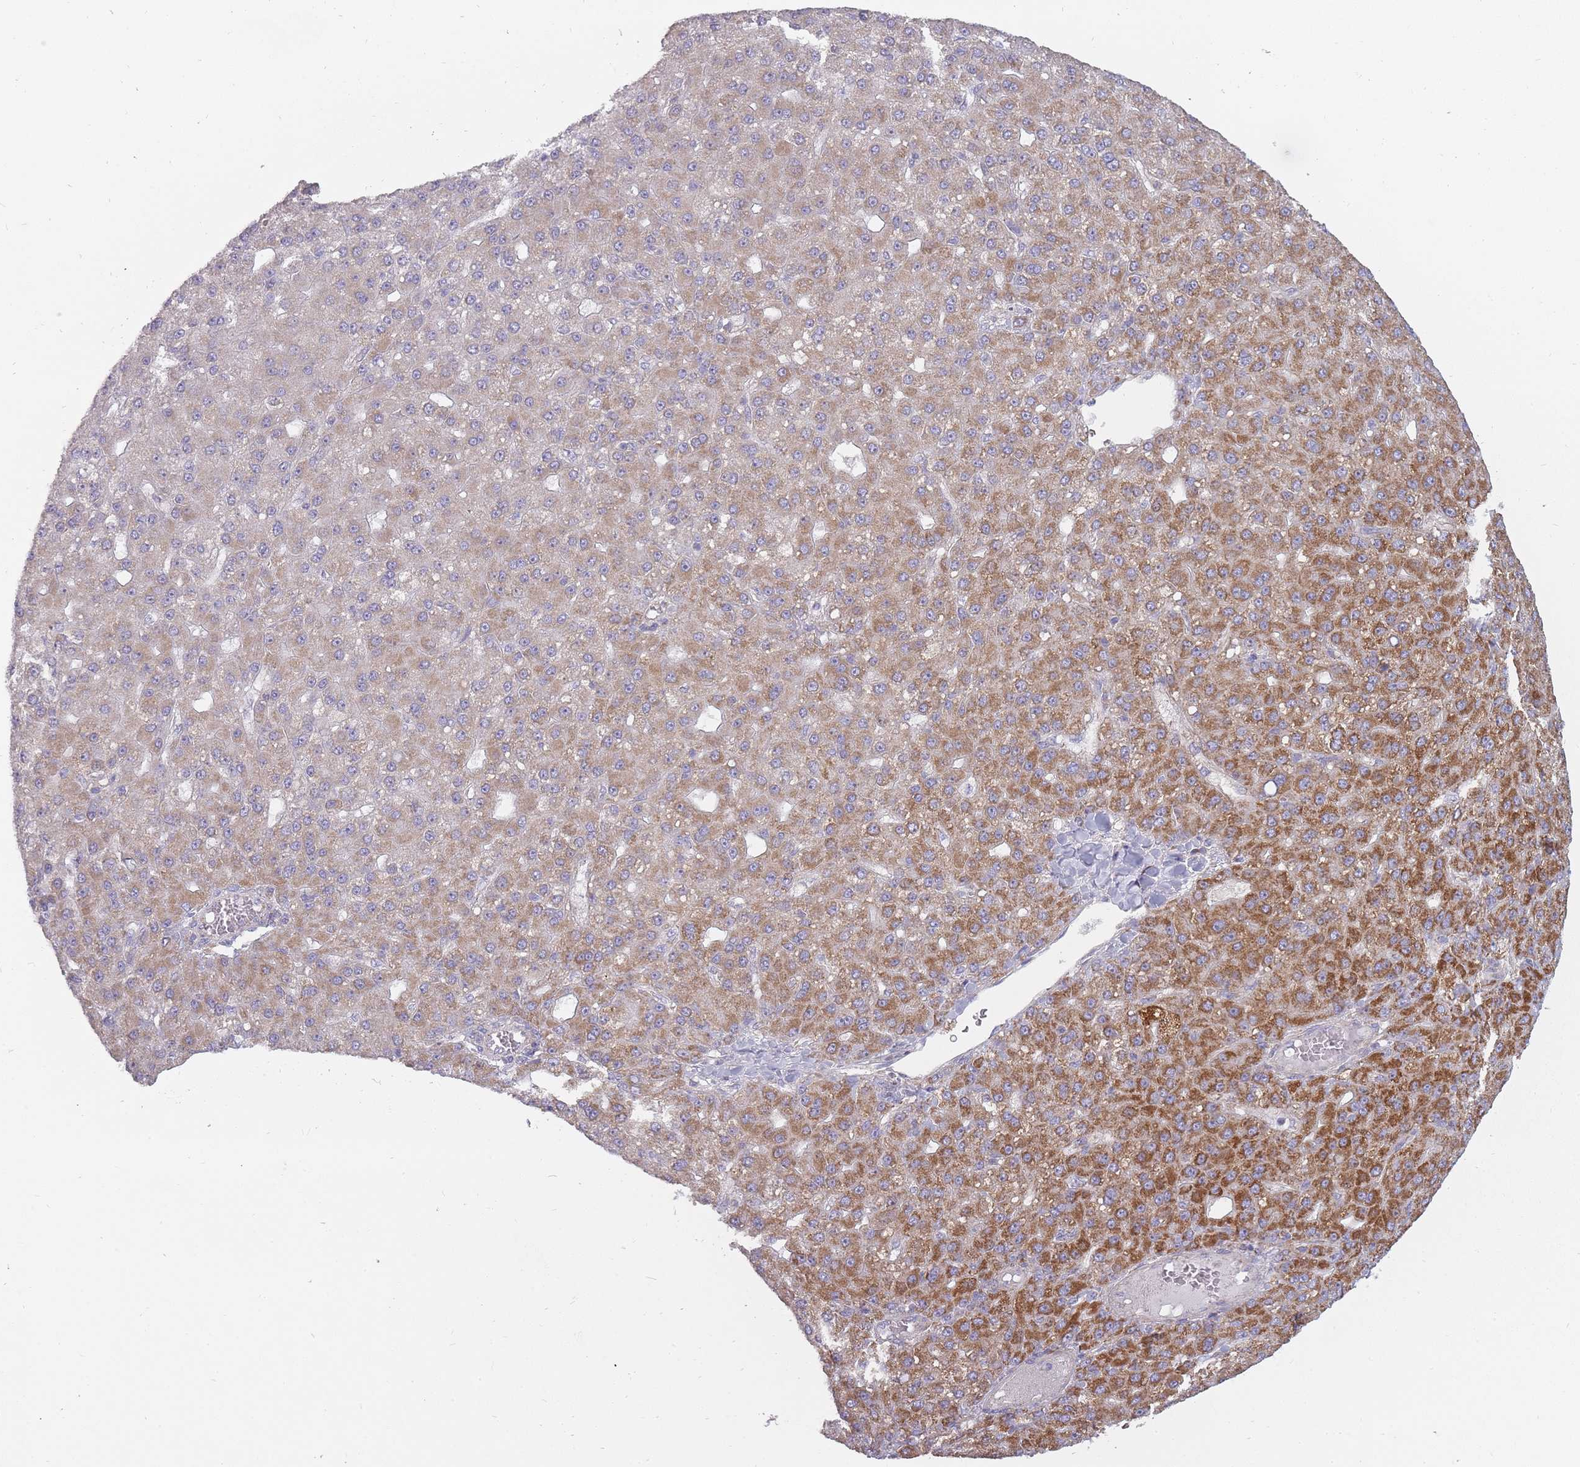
{"staining": {"intensity": "moderate", "quantity": "25%-75%", "location": "cytoplasmic/membranous"}, "tissue": "liver cancer", "cell_type": "Tumor cells", "image_type": "cancer", "snomed": [{"axis": "morphology", "description": "Carcinoma, Hepatocellular, NOS"}, {"axis": "topography", "description": "Liver"}], "caption": "Tumor cells demonstrate moderate cytoplasmic/membranous expression in about 25%-75% of cells in liver cancer (hepatocellular carcinoma). The staining is performed using DAB brown chromogen to label protein expression. The nuclei are counter-stained blue using hematoxylin.", "gene": "ALKBH4", "patient": {"sex": "male", "age": 67}}